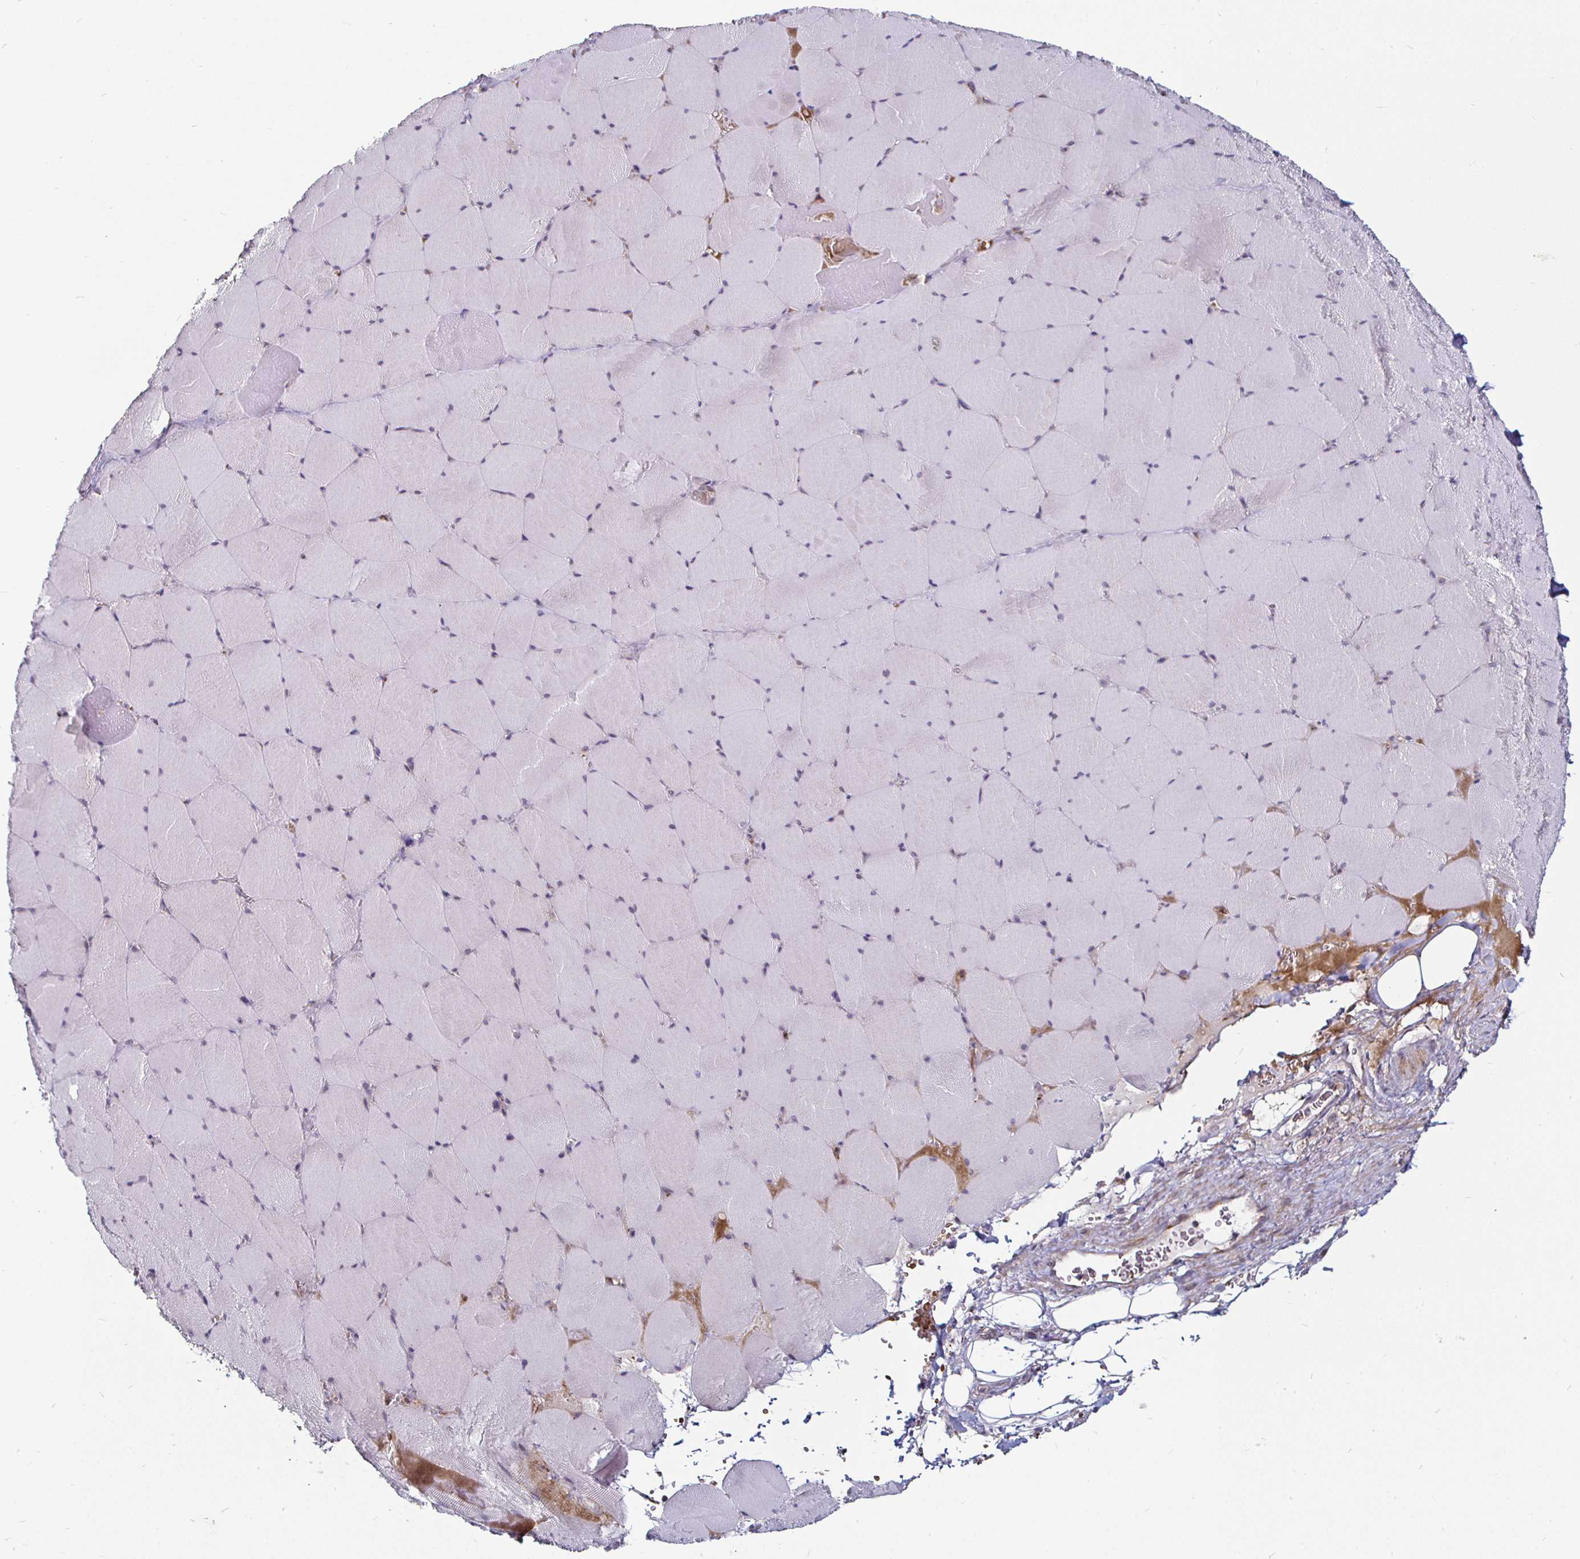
{"staining": {"intensity": "negative", "quantity": "none", "location": "none"}, "tissue": "skeletal muscle", "cell_type": "Myocytes", "image_type": "normal", "snomed": [{"axis": "morphology", "description": "Normal tissue, NOS"}, {"axis": "topography", "description": "Skeletal muscle"}, {"axis": "topography", "description": "Head-Neck"}], "caption": "Immunohistochemical staining of normal skeletal muscle shows no significant positivity in myocytes. (DAB immunohistochemistry visualized using brightfield microscopy, high magnification).", "gene": "ATG3", "patient": {"sex": "male", "age": 66}}